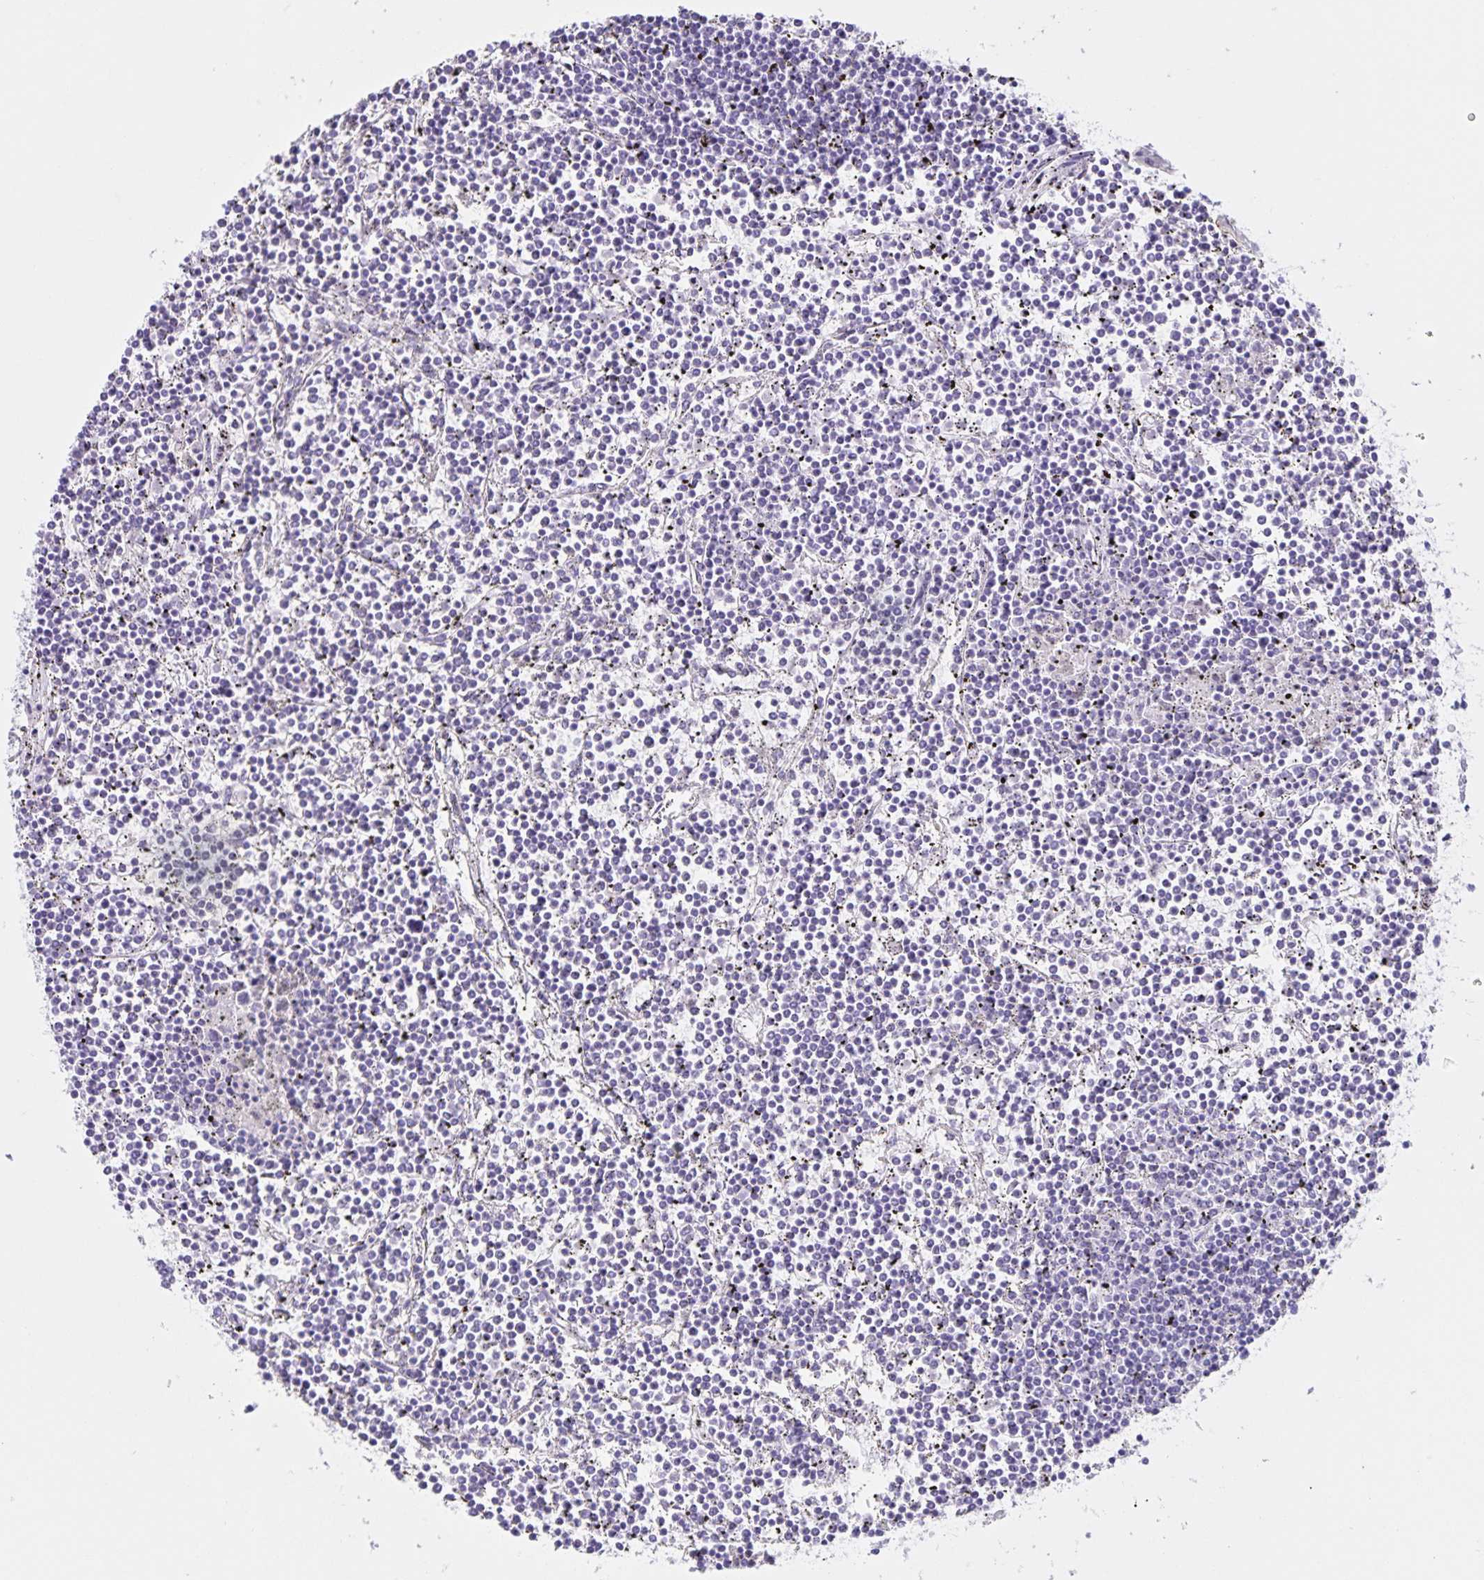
{"staining": {"intensity": "negative", "quantity": "none", "location": "none"}, "tissue": "lymphoma", "cell_type": "Tumor cells", "image_type": "cancer", "snomed": [{"axis": "morphology", "description": "Malignant lymphoma, non-Hodgkin's type, Low grade"}, {"axis": "topography", "description": "Spleen"}], "caption": "Image shows no protein positivity in tumor cells of low-grade malignant lymphoma, non-Hodgkin's type tissue.", "gene": "FAM170A", "patient": {"sex": "female", "age": 19}}